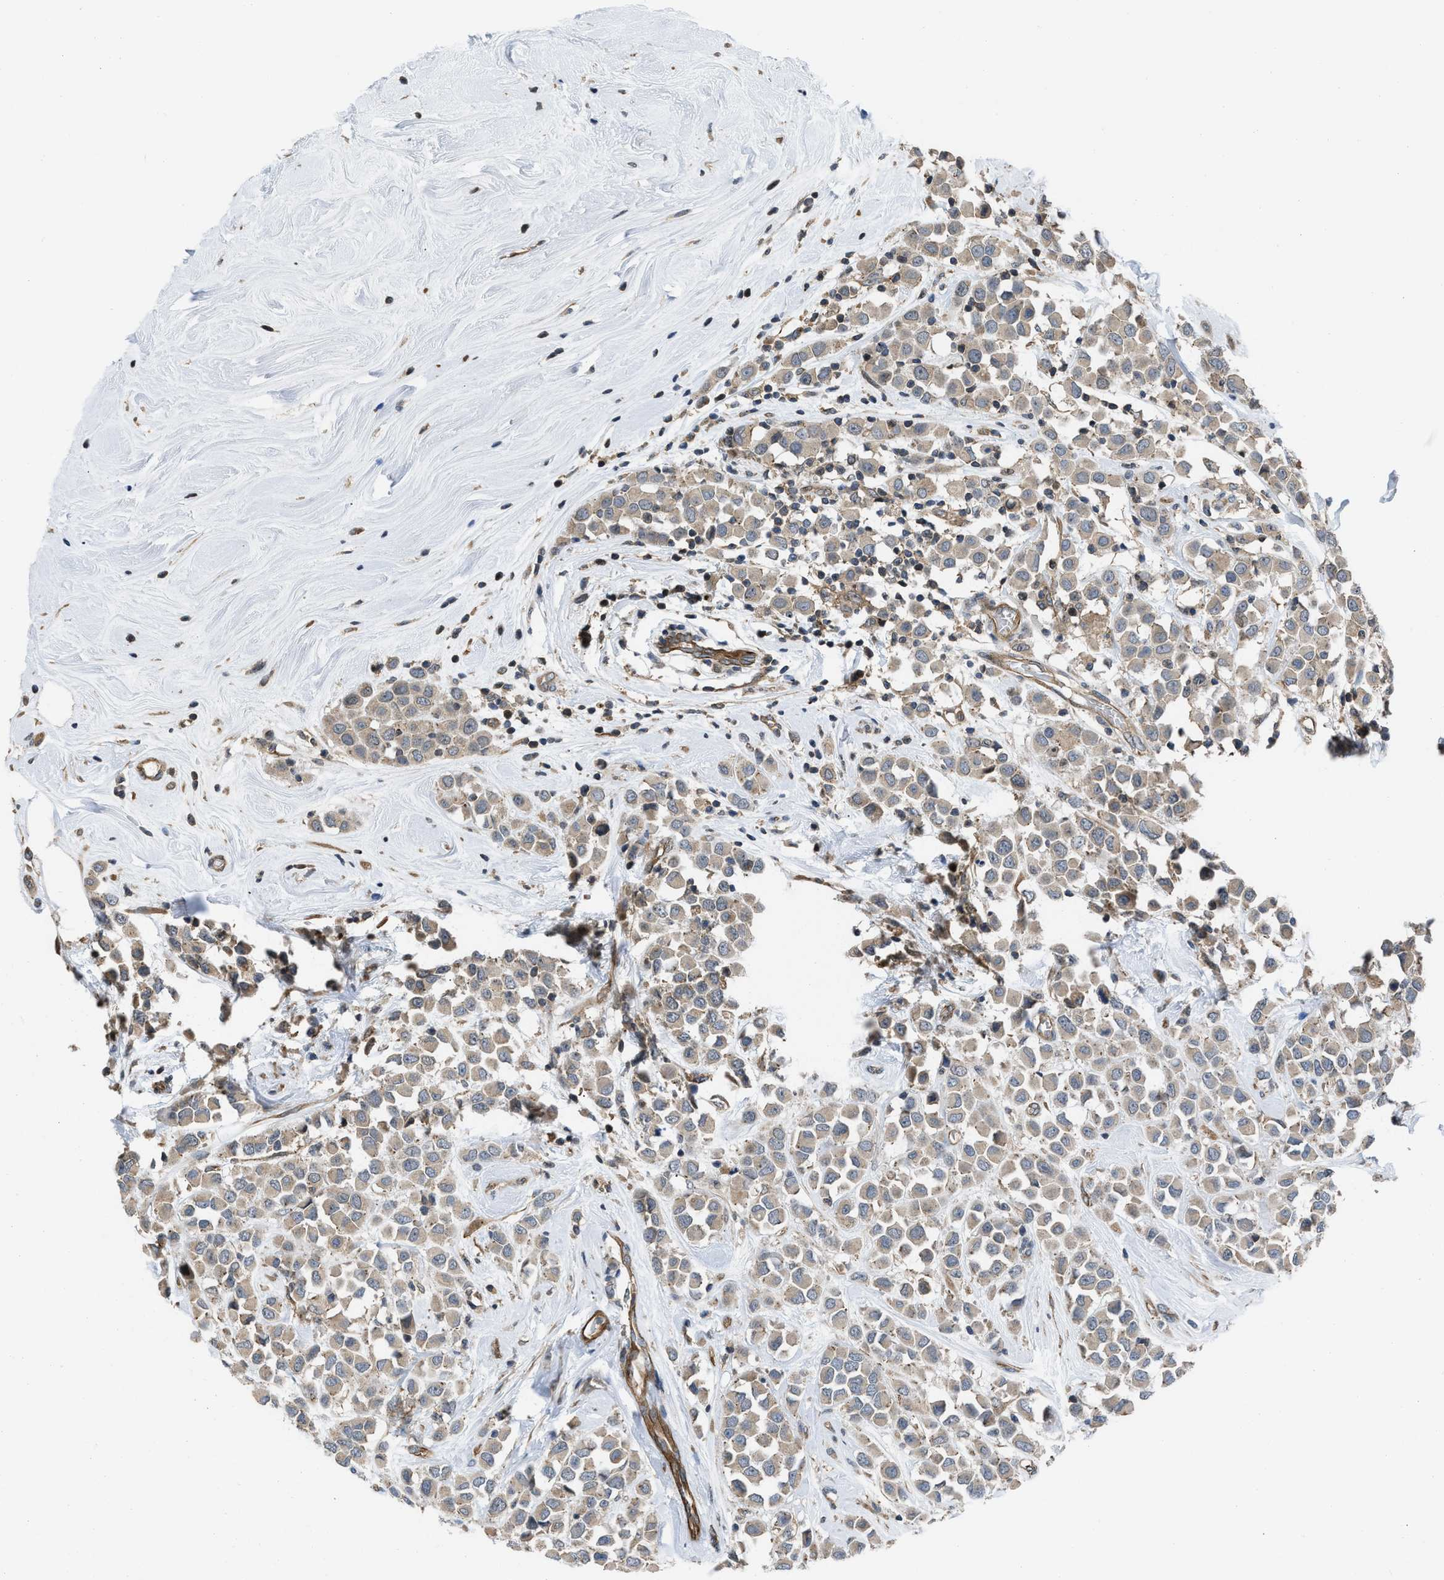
{"staining": {"intensity": "weak", "quantity": ">75%", "location": "cytoplasmic/membranous"}, "tissue": "breast cancer", "cell_type": "Tumor cells", "image_type": "cancer", "snomed": [{"axis": "morphology", "description": "Duct carcinoma"}, {"axis": "topography", "description": "Breast"}], "caption": "Breast infiltrating ductal carcinoma was stained to show a protein in brown. There is low levels of weak cytoplasmic/membranous staining in about >75% of tumor cells. The protein is shown in brown color, while the nuclei are stained blue.", "gene": "GPATCH2L", "patient": {"sex": "female", "age": 61}}